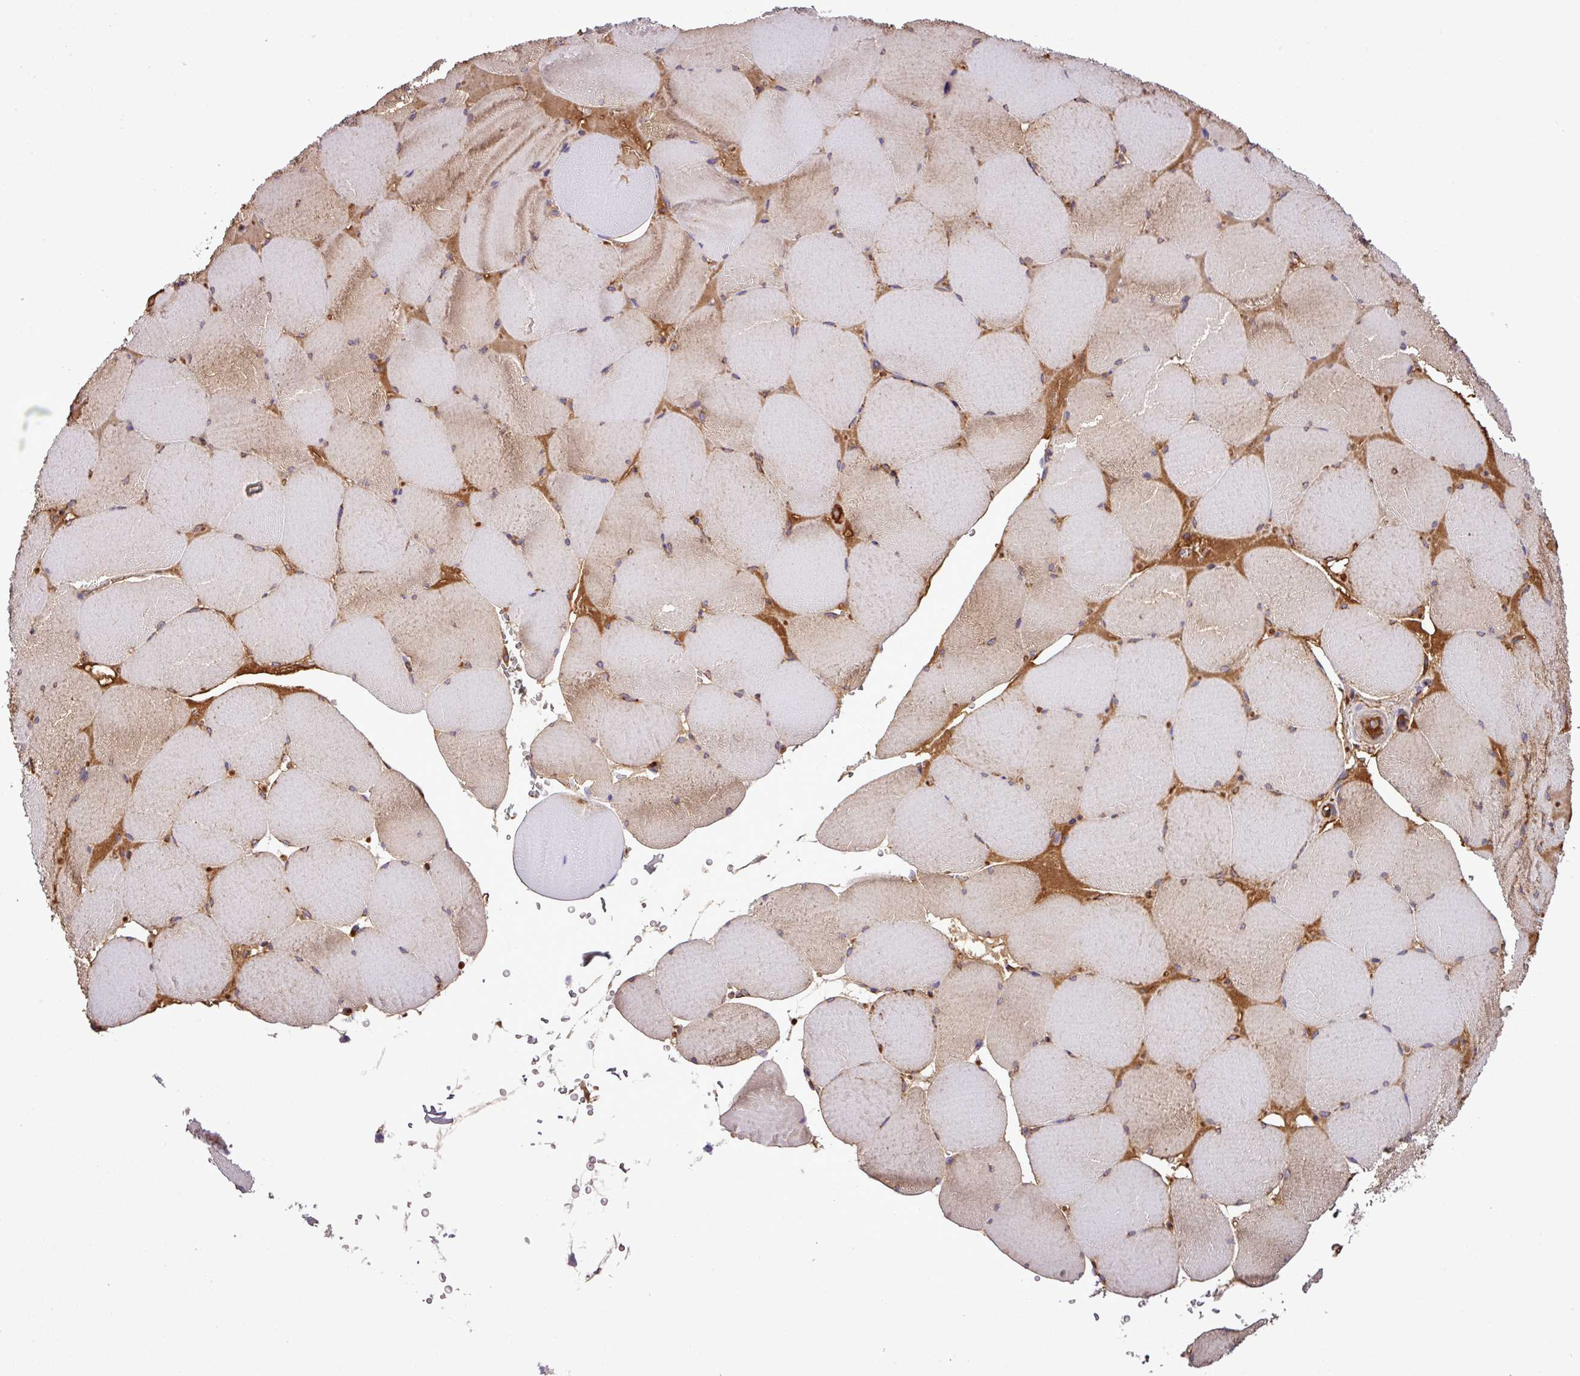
{"staining": {"intensity": "moderate", "quantity": "25%-75%", "location": "cytoplasmic/membranous"}, "tissue": "skeletal muscle", "cell_type": "Myocytes", "image_type": "normal", "snomed": [{"axis": "morphology", "description": "Normal tissue, NOS"}, {"axis": "topography", "description": "Skeletal muscle"}, {"axis": "topography", "description": "Head-Neck"}], "caption": "Protein expression by immunohistochemistry displays moderate cytoplasmic/membranous expression in about 25%-75% of myocytes in benign skeletal muscle.", "gene": "CWH43", "patient": {"sex": "male", "age": 66}}